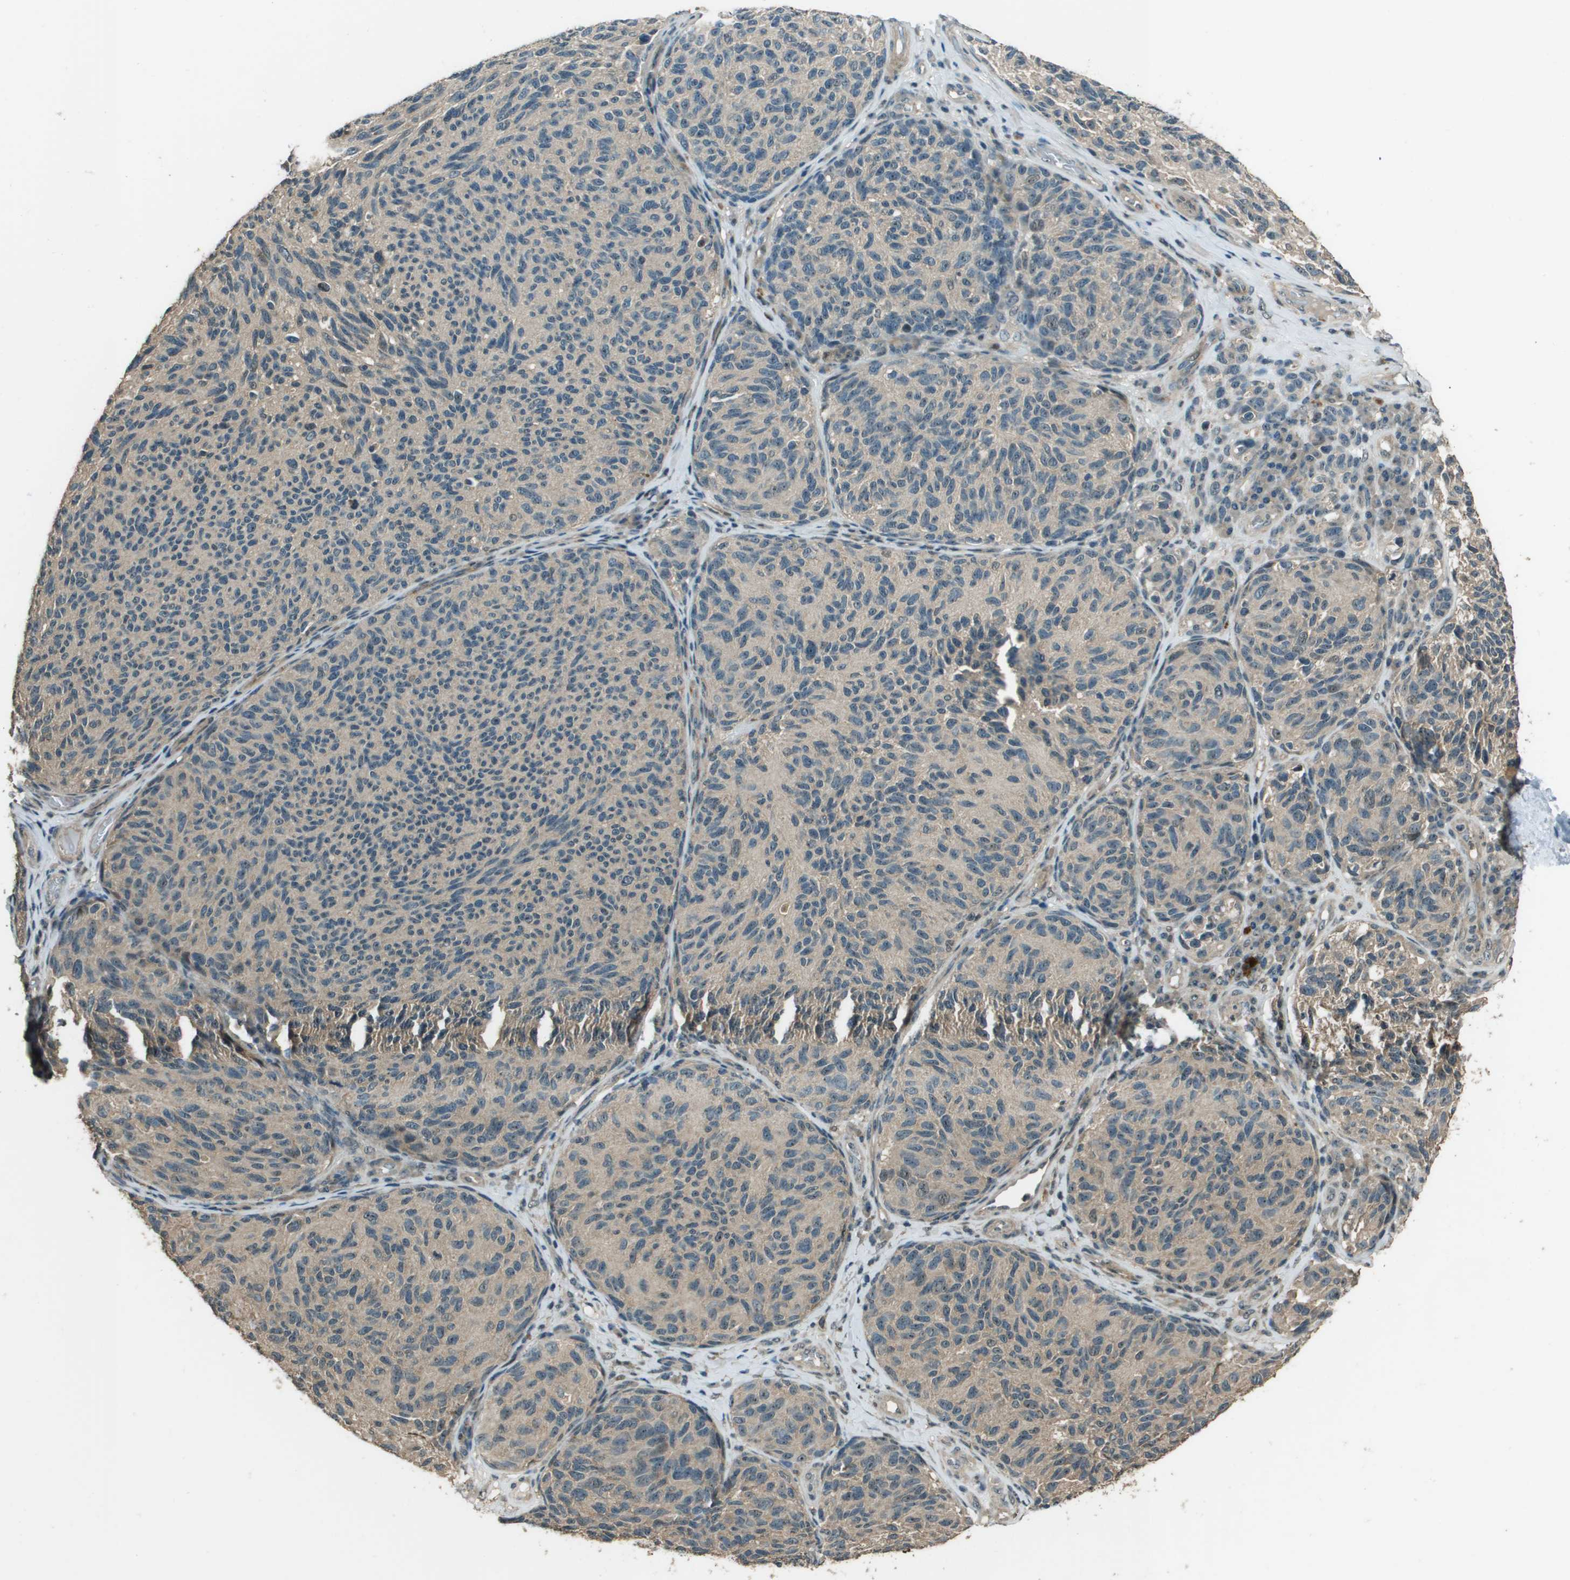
{"staining": {"intensity": "weak", "quantity": ">75%", "location": "cytoplasmic/membranous"}, "tissue": "melanoma", "cell_type": "Tumor cells", "image_type": "cancer", "snomed": [{"axis": "morphology", "description": "Malignant melanoma, NOS"}, {"axis": "topography", "description": "Skin"}], "caption": "Immunohistochemical staining of human melanoma shows low levels of weak cytoplasmic/membranous protein expression in about >75% of tumor cells.", "gene": "SDC3", "patient": {"sex": "female", "age": 73}}